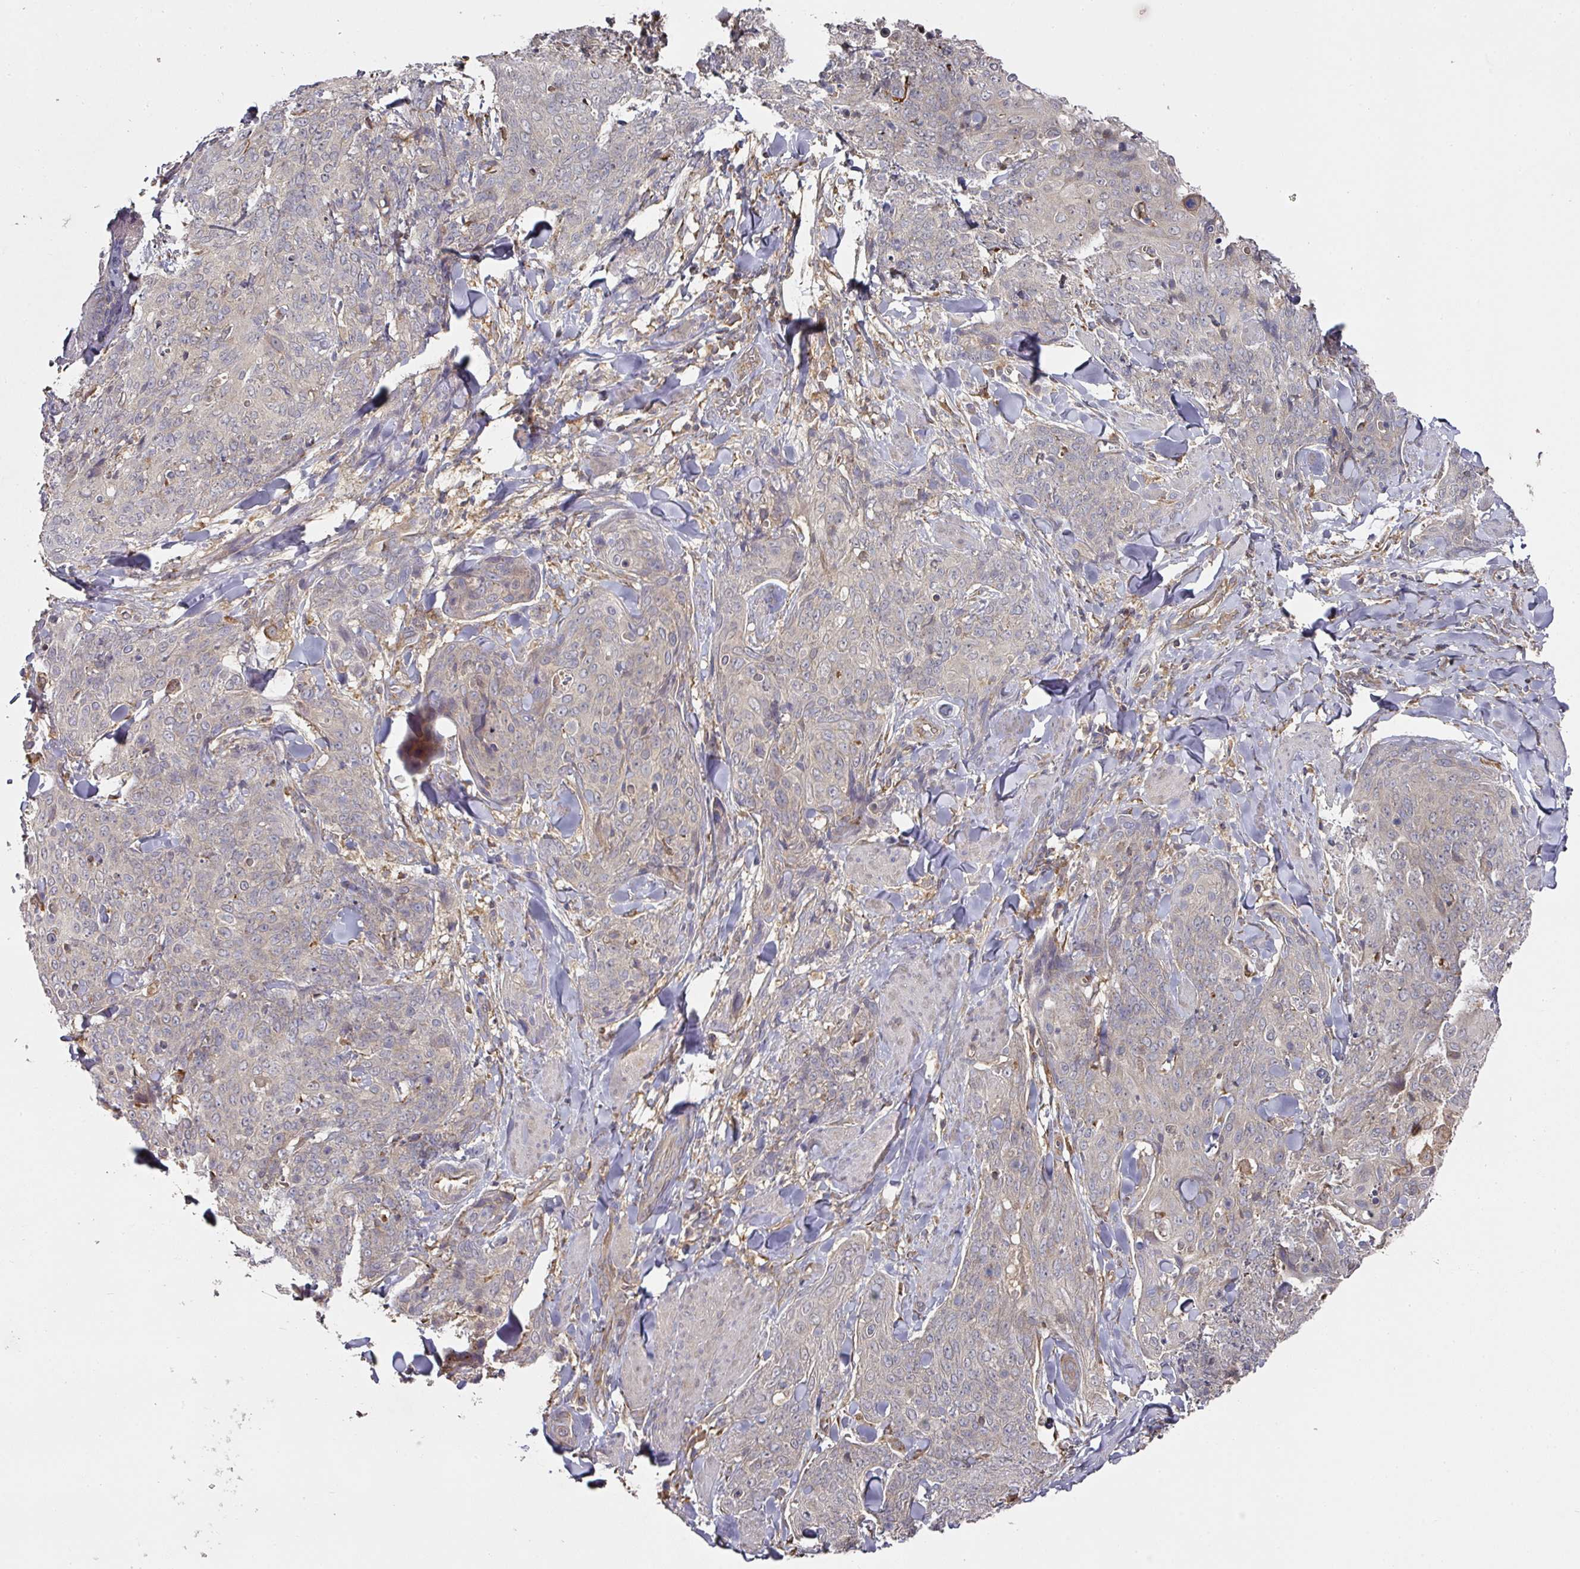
{"staining": {"intensity": "negative", "quantity": "none", "location": "none"}, "tissue": "skin cancer", "cell_type": "Tumor cells", "image_type": "cancer", "snomed": [{"axis": "morphology", "description": "Squamous cell carcinoma, NOS"}, {"axis": "topography", "description": "Skin"}, {"axis": "topography", "description": "Vulva"}], "caption": "Protein analysis of squamous cell carcinoma (skin) exhibits no significant staining in tumor cells.", "gene": "CEP95", "patient": {"sex": "female", "age": 85}}